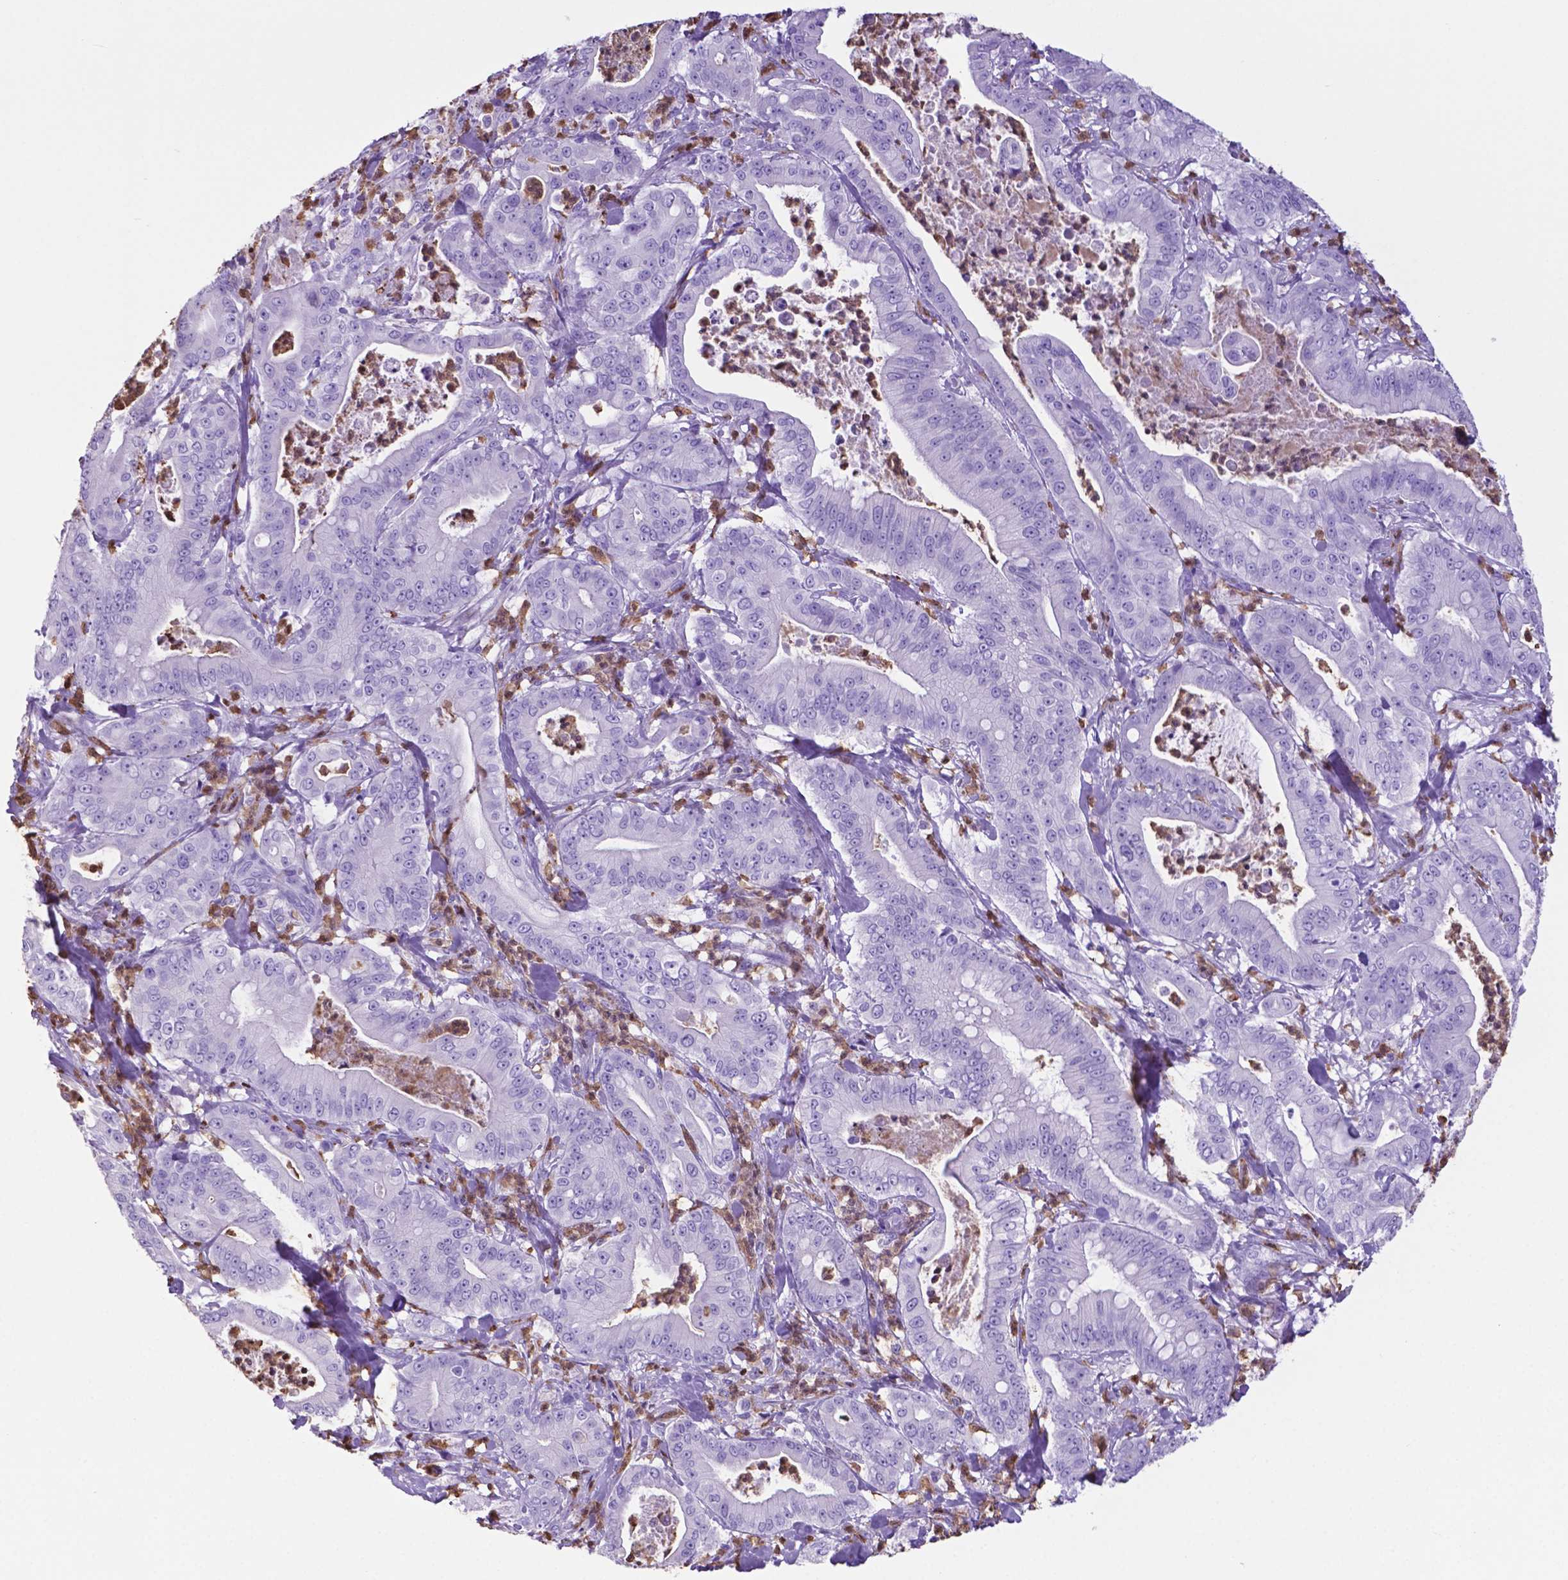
{"staining": {"intensity": "negative", "quantity": "none", "location": "none"}, "tissue": "pancreatic cancer", "cell_type": "Tumor cells", "image_type": "cancer", "snomed": [{"axis": "morphology", "description": "Adenocarcinoma, NOS"}, {"axis": "topography", "description": "Pancreas"}], "caption": "DAB immunohistochemical staining of pancreatic cancer (adenocarcinoma) reveals no significant staining in tumor cells.", "gene": "LZTR1", "patient": {"sex": "male", "age": 71}}